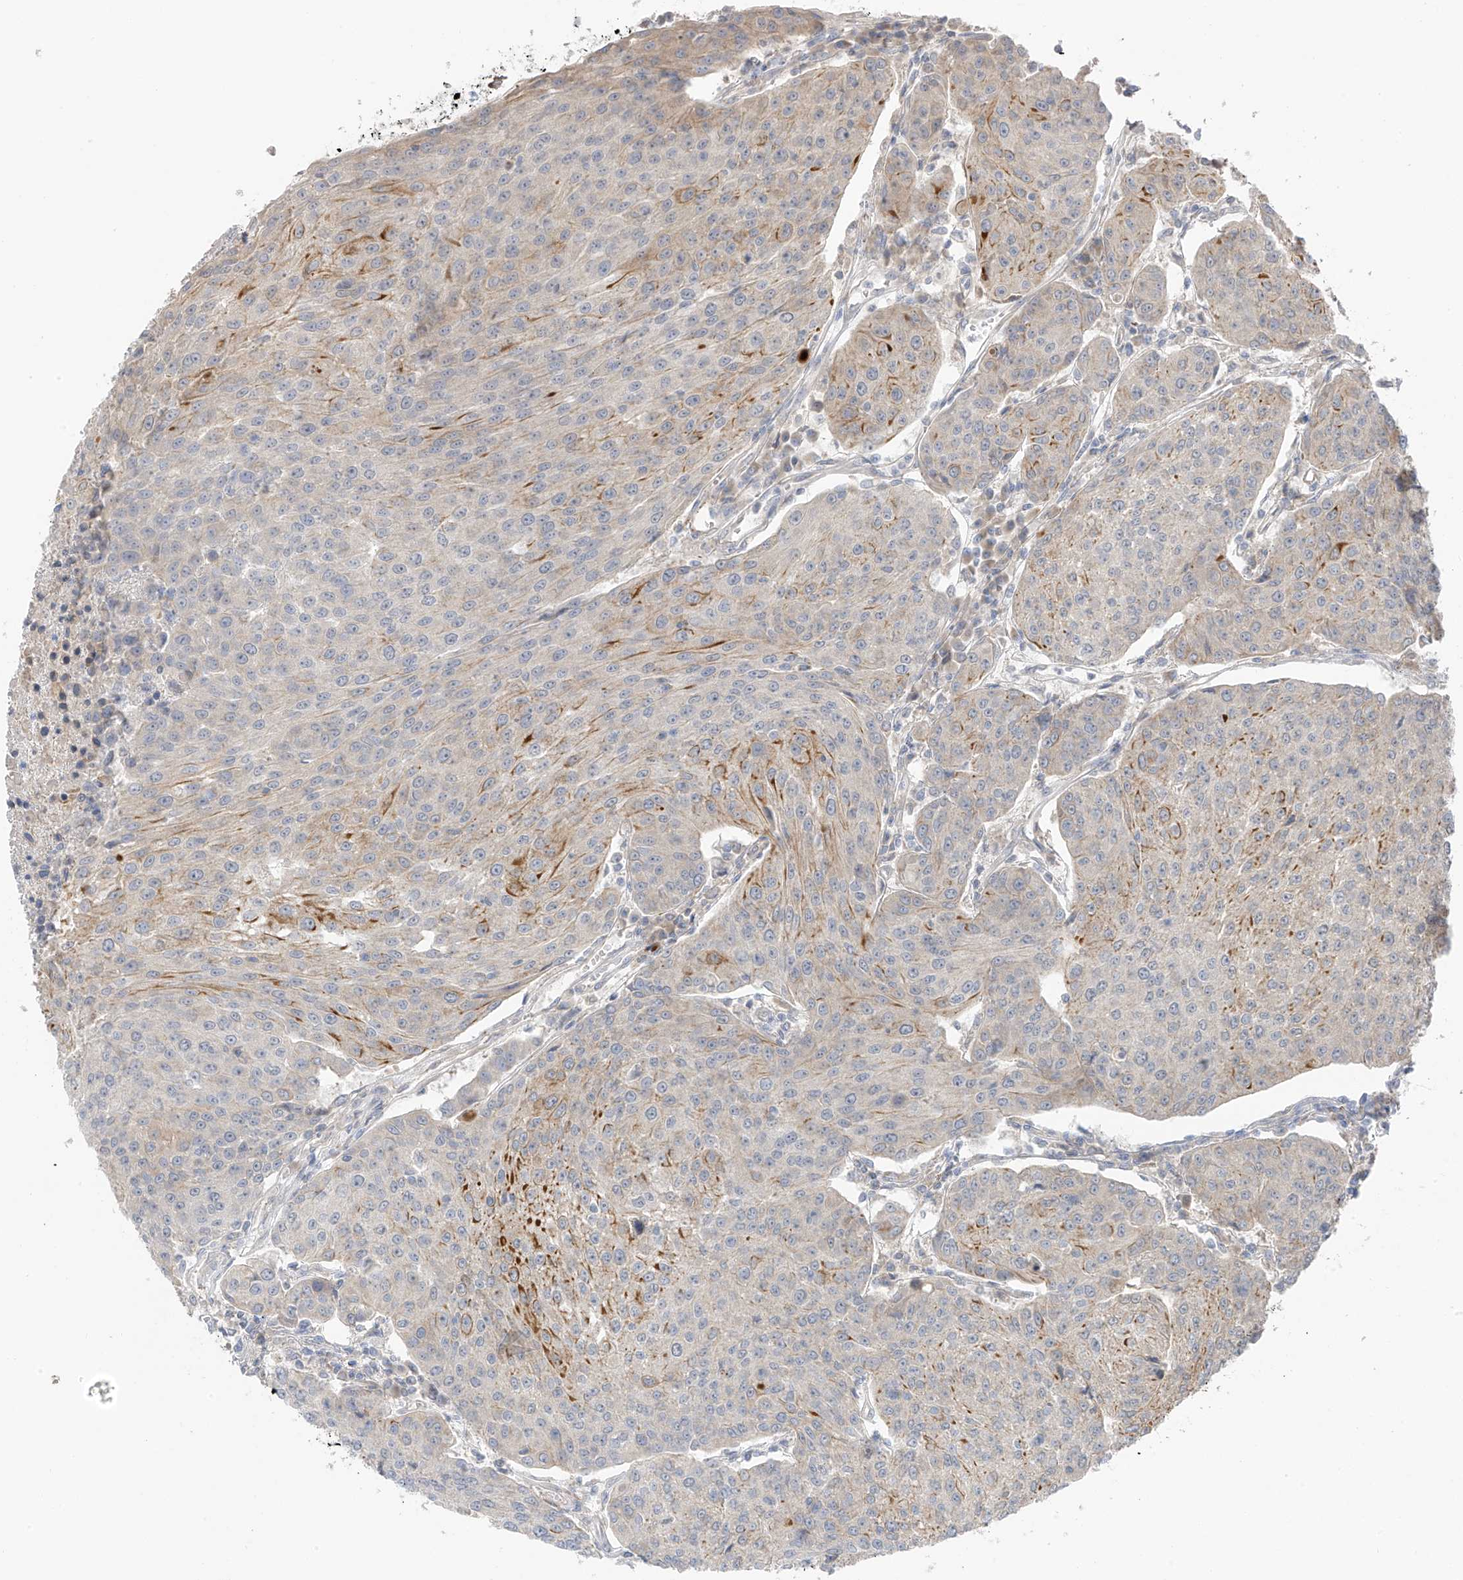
{"staining": {"intensity": "moderate", "quantity": "<25%", "location": "cytoplasmic/membranous"}, "tissue": "urothelial cancer", "cell_type": "Tumor cells", "image_type": "cancer", "snomed": [{"axis": "morphology", "description": "Urothelial carcinoma, High grade"}, {"axis": "topography", "description": "Urinary bladder"}], "caption": "Urothelial carcinoma (high-grade) tissue reveals moderate cytoplasmic/membranous expression in about <25% of tumor cells Using DAB (3,3'-diaminobenzidine) (brown) and hematoxylin (blue) stains, captured at high magnification using brightfield microscopy.", "gene": "NALCN", "patient": {"sex": "female", "age": 85}}